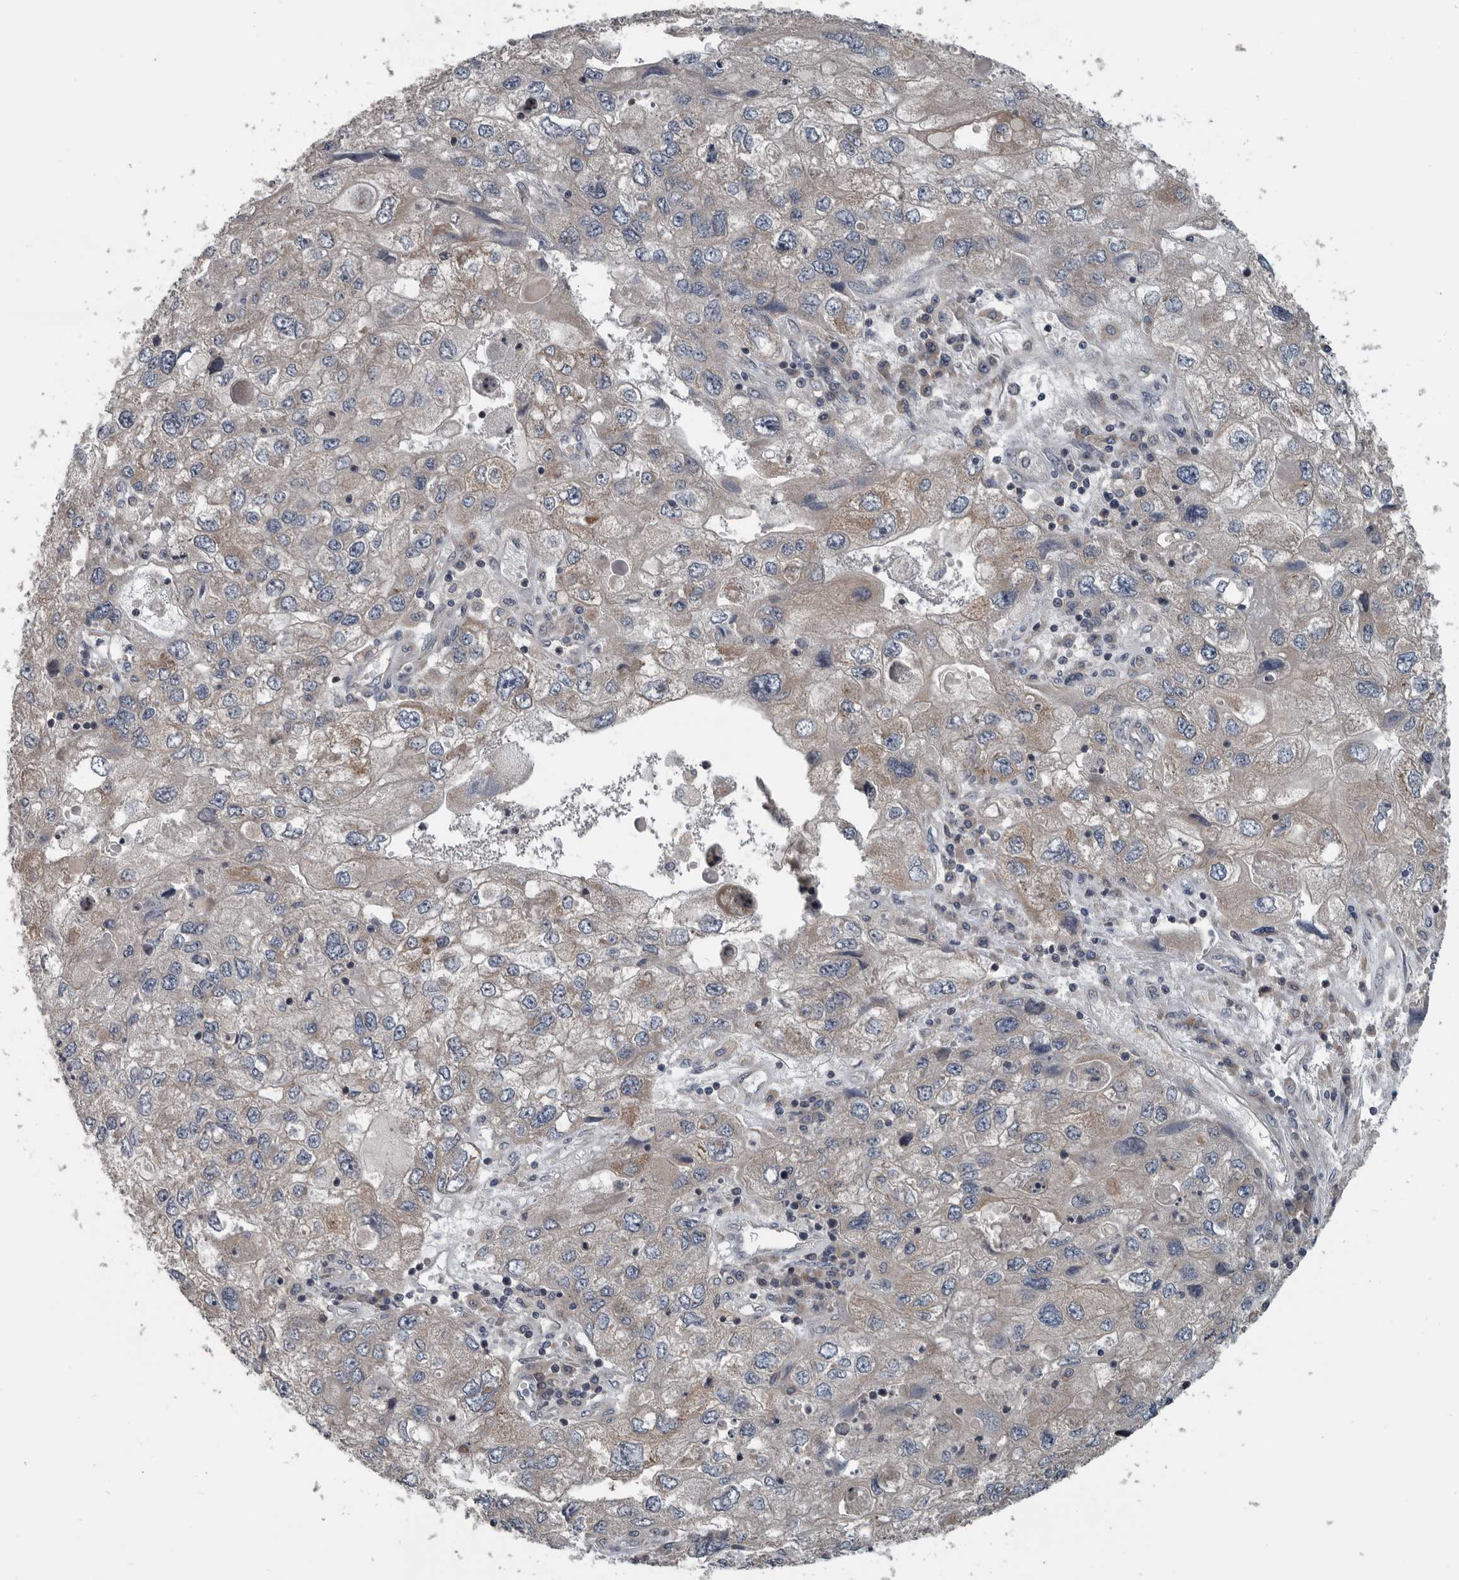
{"staining": {"intensity": "weak", "quantity": "25%-75%", "location": "cytoplasmic/membranous"}, "tissue": "endometrial cancer", "cell_type": "Tumor cells", "image_type": "cancer", "snomed": [{"axis": "morphology", "description": "Adenocarcinoma, NOS"}, {"axis": "topography", "description": "Endometrium"}], "caption": "Weak cytoplasmic/membranous expression is appreciated in about 25%-75% of tumor cells in endometrial adenocarcinoma. The protein of interest is stained brown, and the nuclei are stained in blue (DAB IHC with brightfield microscopy, high magnification).", "gene": "TMEM199", "patient": {"sex": "female", "age": 49}}